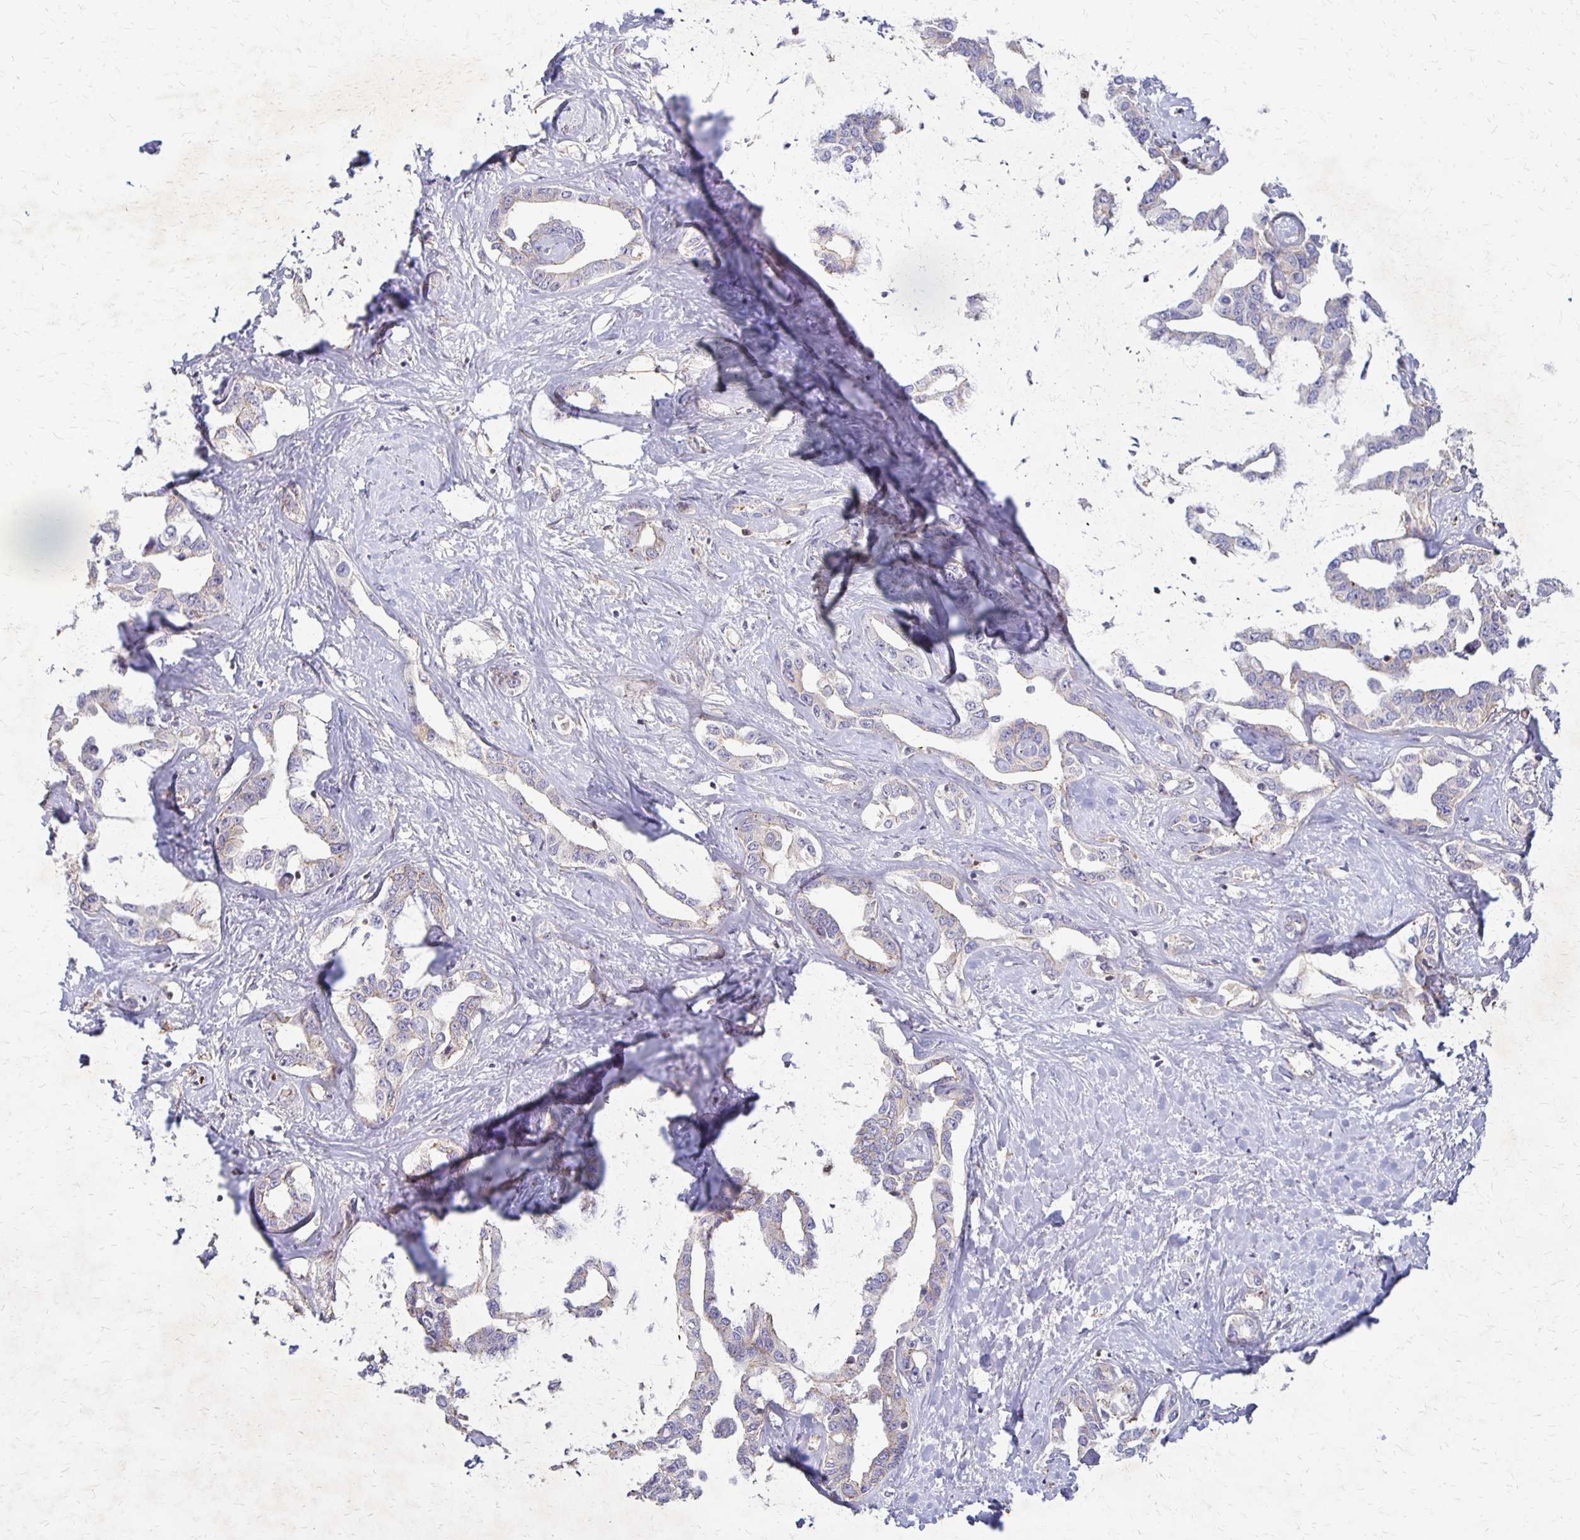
{"staining": {"intensity": "weak", "quantity": "<25%", "location": "cytoplasmic/membranous"}, "tissue": "liver cancer", "cell_type": "Tumor cells", "image_type": "cancer", "snomed": [{"axis": "morphology", "description": "Cholangiocarcinoma"}, {"axis": "topography", "description": "Liver"}], "caption": "Immunohistochemistry (IHC) histopathology image of neoplastic tissue: liver cancer stained with DAB (3,3'-diaminobenzidine) demonstrates no significant protein staining in tumor cells.", "gene": "EIF4EBP2", "patient": {"sex": "male", "age": 59}}